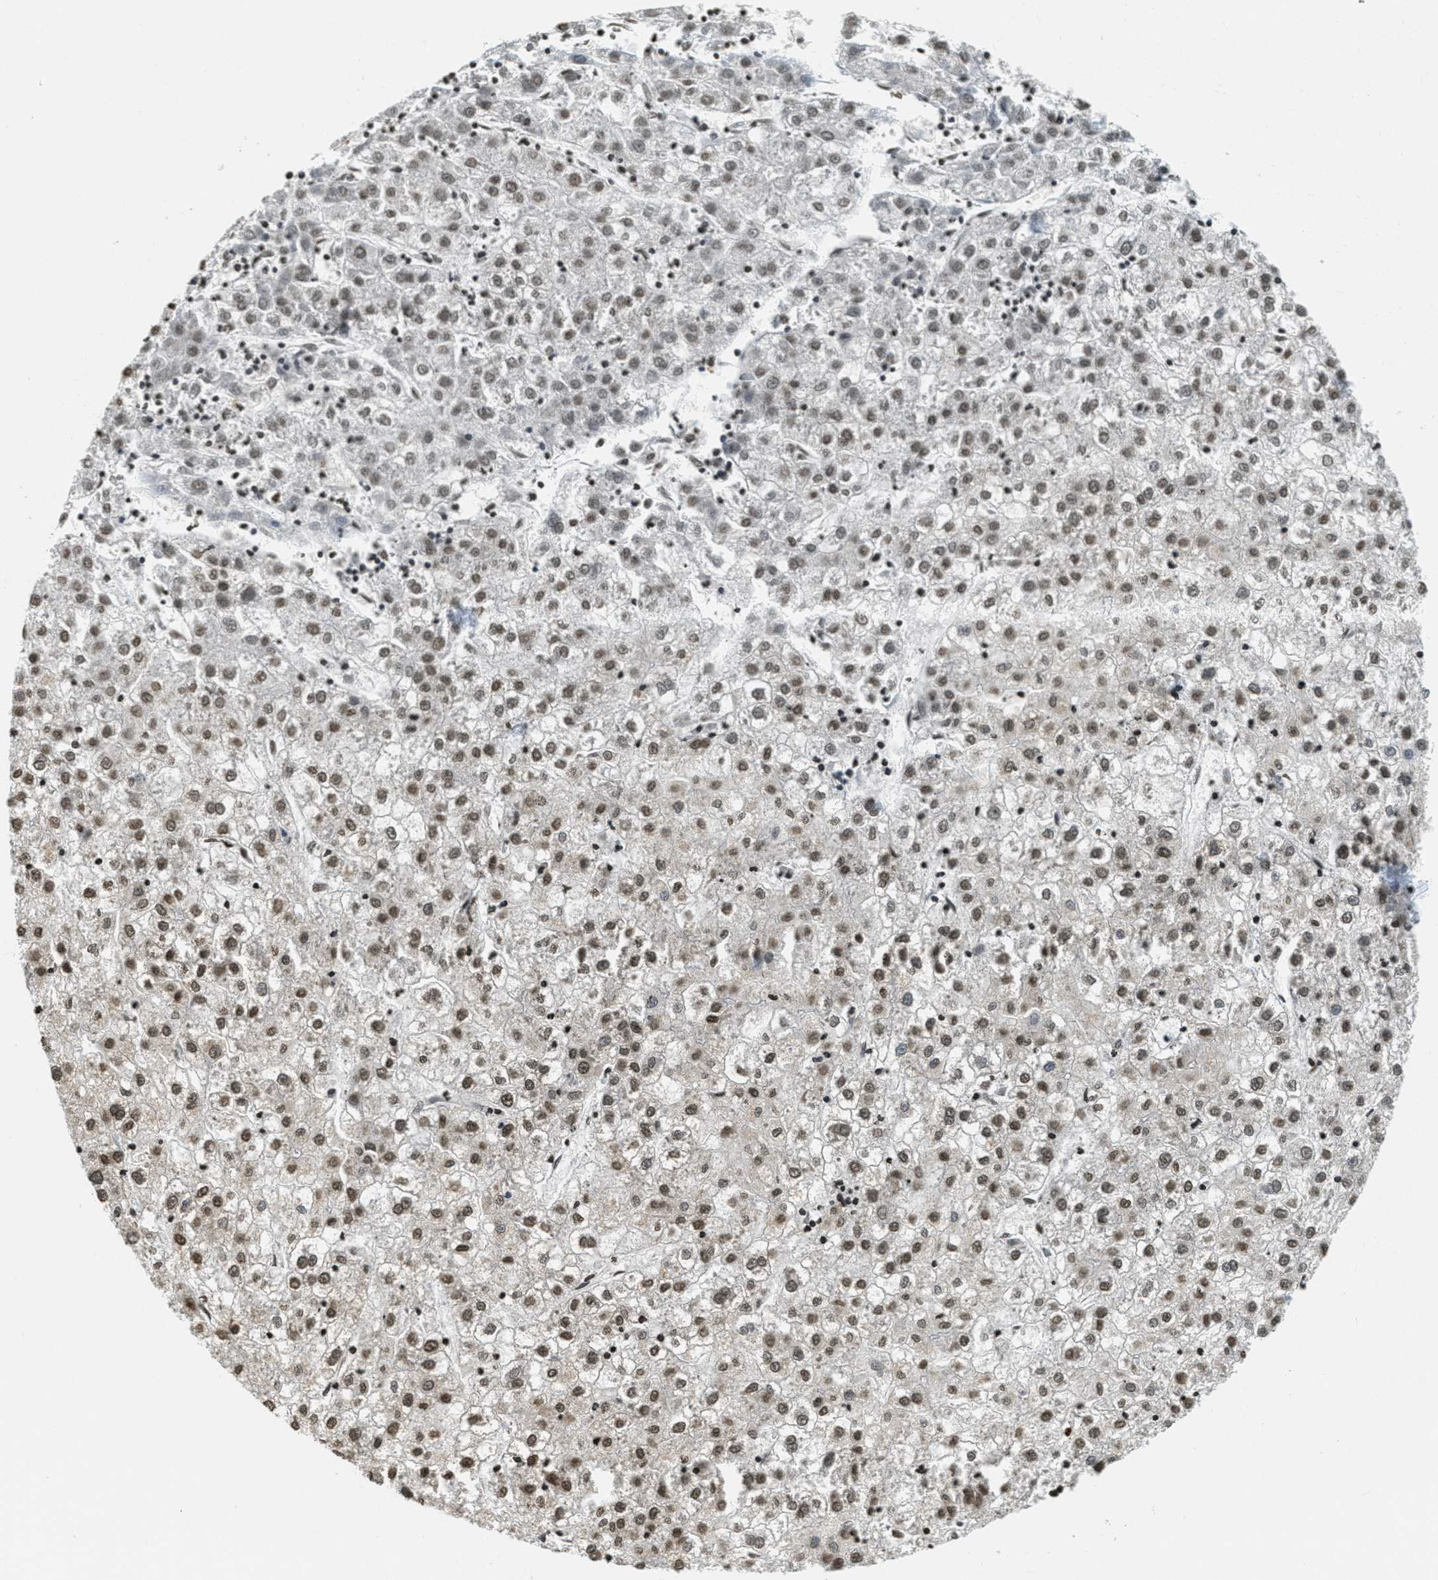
{"staining": {"intensity": "moderate", "quantity": ">75%", "location": "nuclear"}, "tissue": "liver cancer", "cell_type": "Tumor cells", "image_type": "cancer", "snomed": [{"axis": "morphology", "description": "Carcinoma, Hepatocellular, NOS"}, {"axis": "topography", "description": "Liver"}], "caption": "Moderate nuclear expression for a protein is seen in approximately >75% of tumor cells of liver cancer (hepatocellular carcinoma) using IHC.", "gene": "LDB2", "patient": {"sex": "male", "age": 72}}